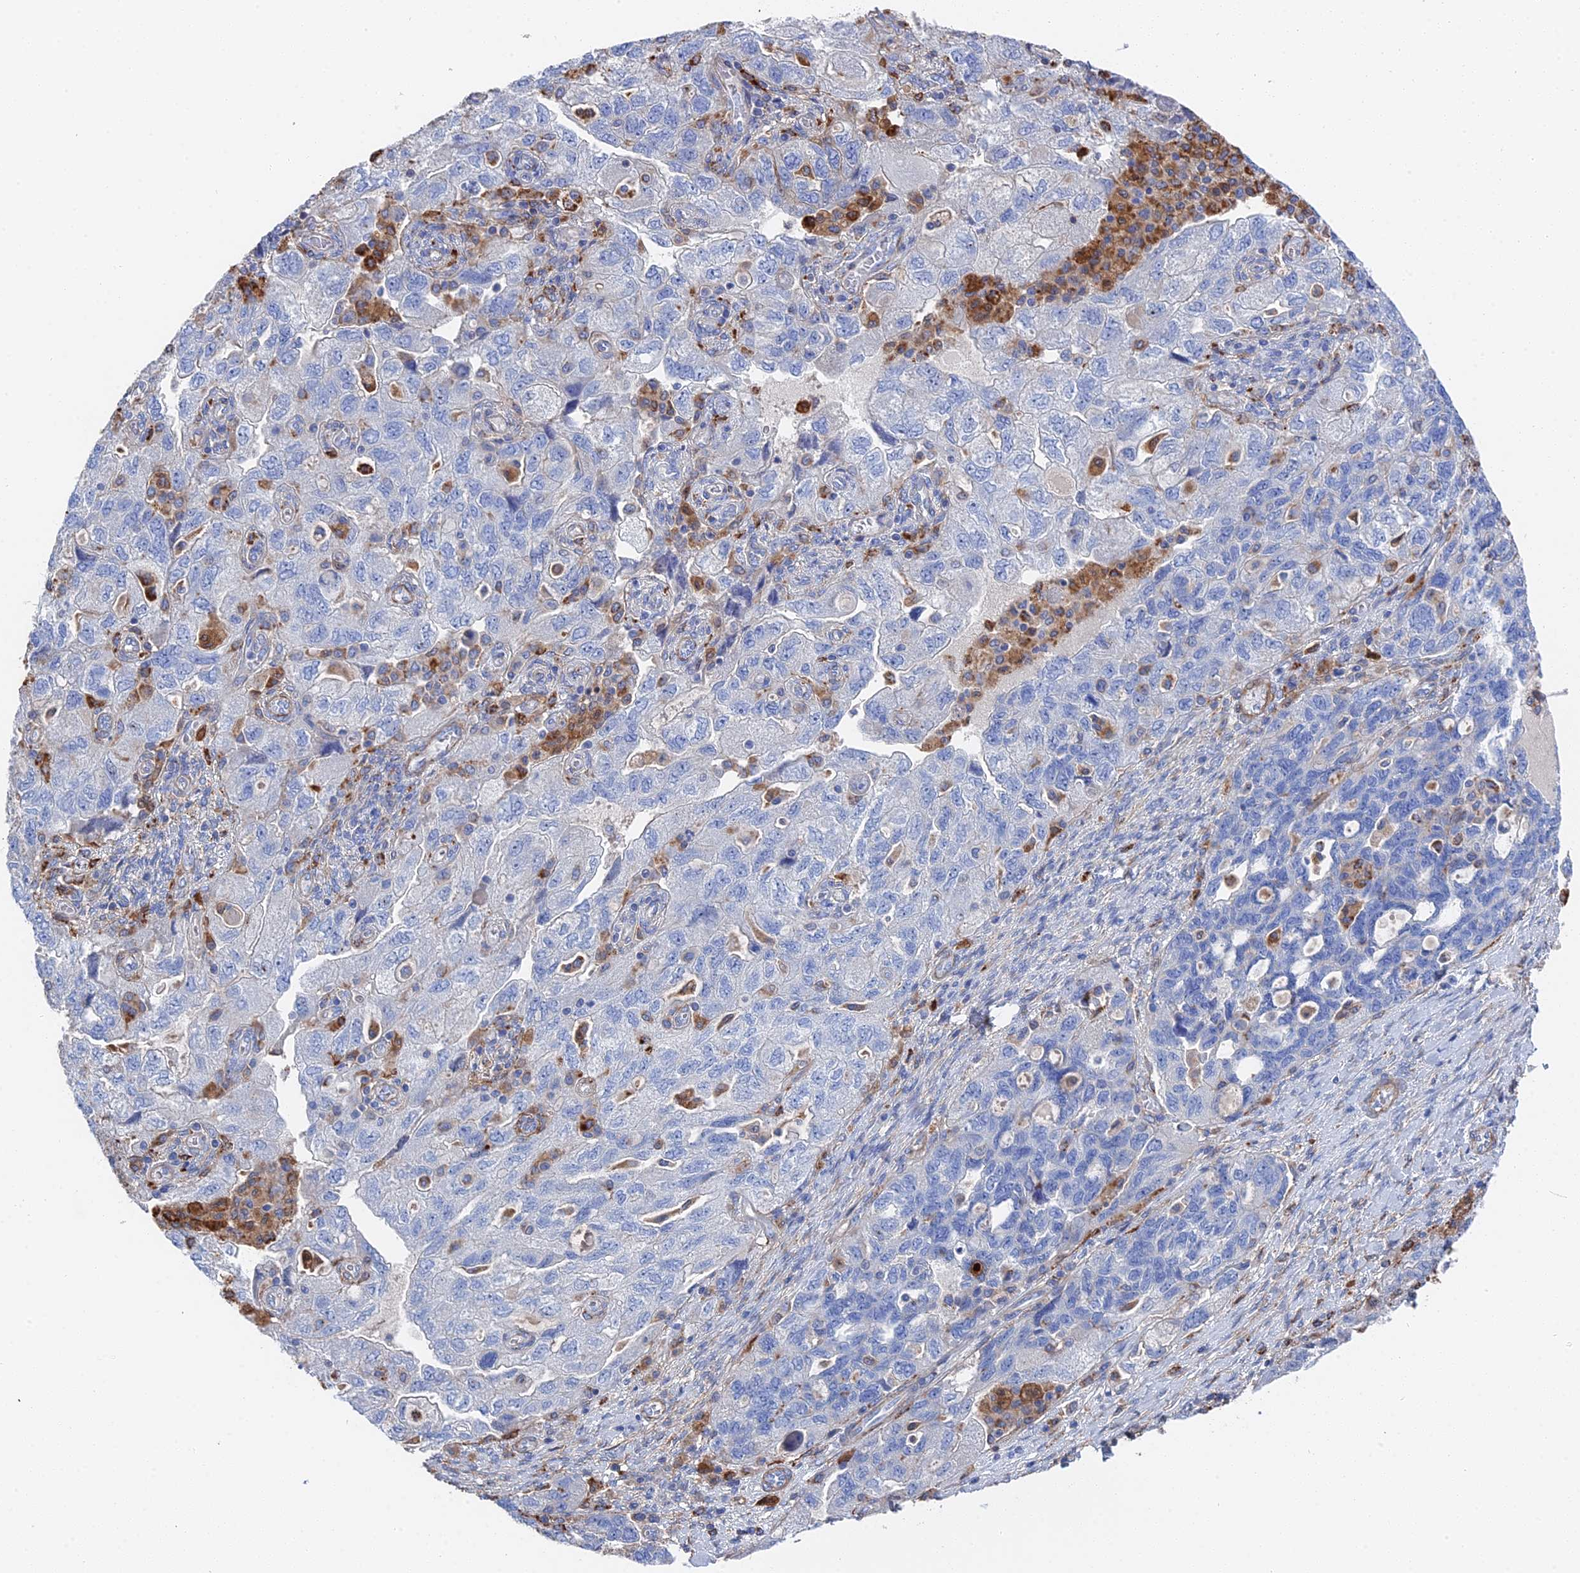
{"staining": {"intensity": "negative", "quantity": "none", "location": "none"}, "tissue": "ovarian cancer", "cell_type": "Tumor cells", "image_type": "cancer", "snomed": [{"axis": "morphology", "description": "Carcinoma, endometroid"}, {"axis": "topography", "description": "Ovary"}], "caption": "IHC of ovarian cancer (endometroid carcinoma) shows no staining in tumor cells.", "gene": "STRA6", "patient": {"sex": "female", "age": 51}}